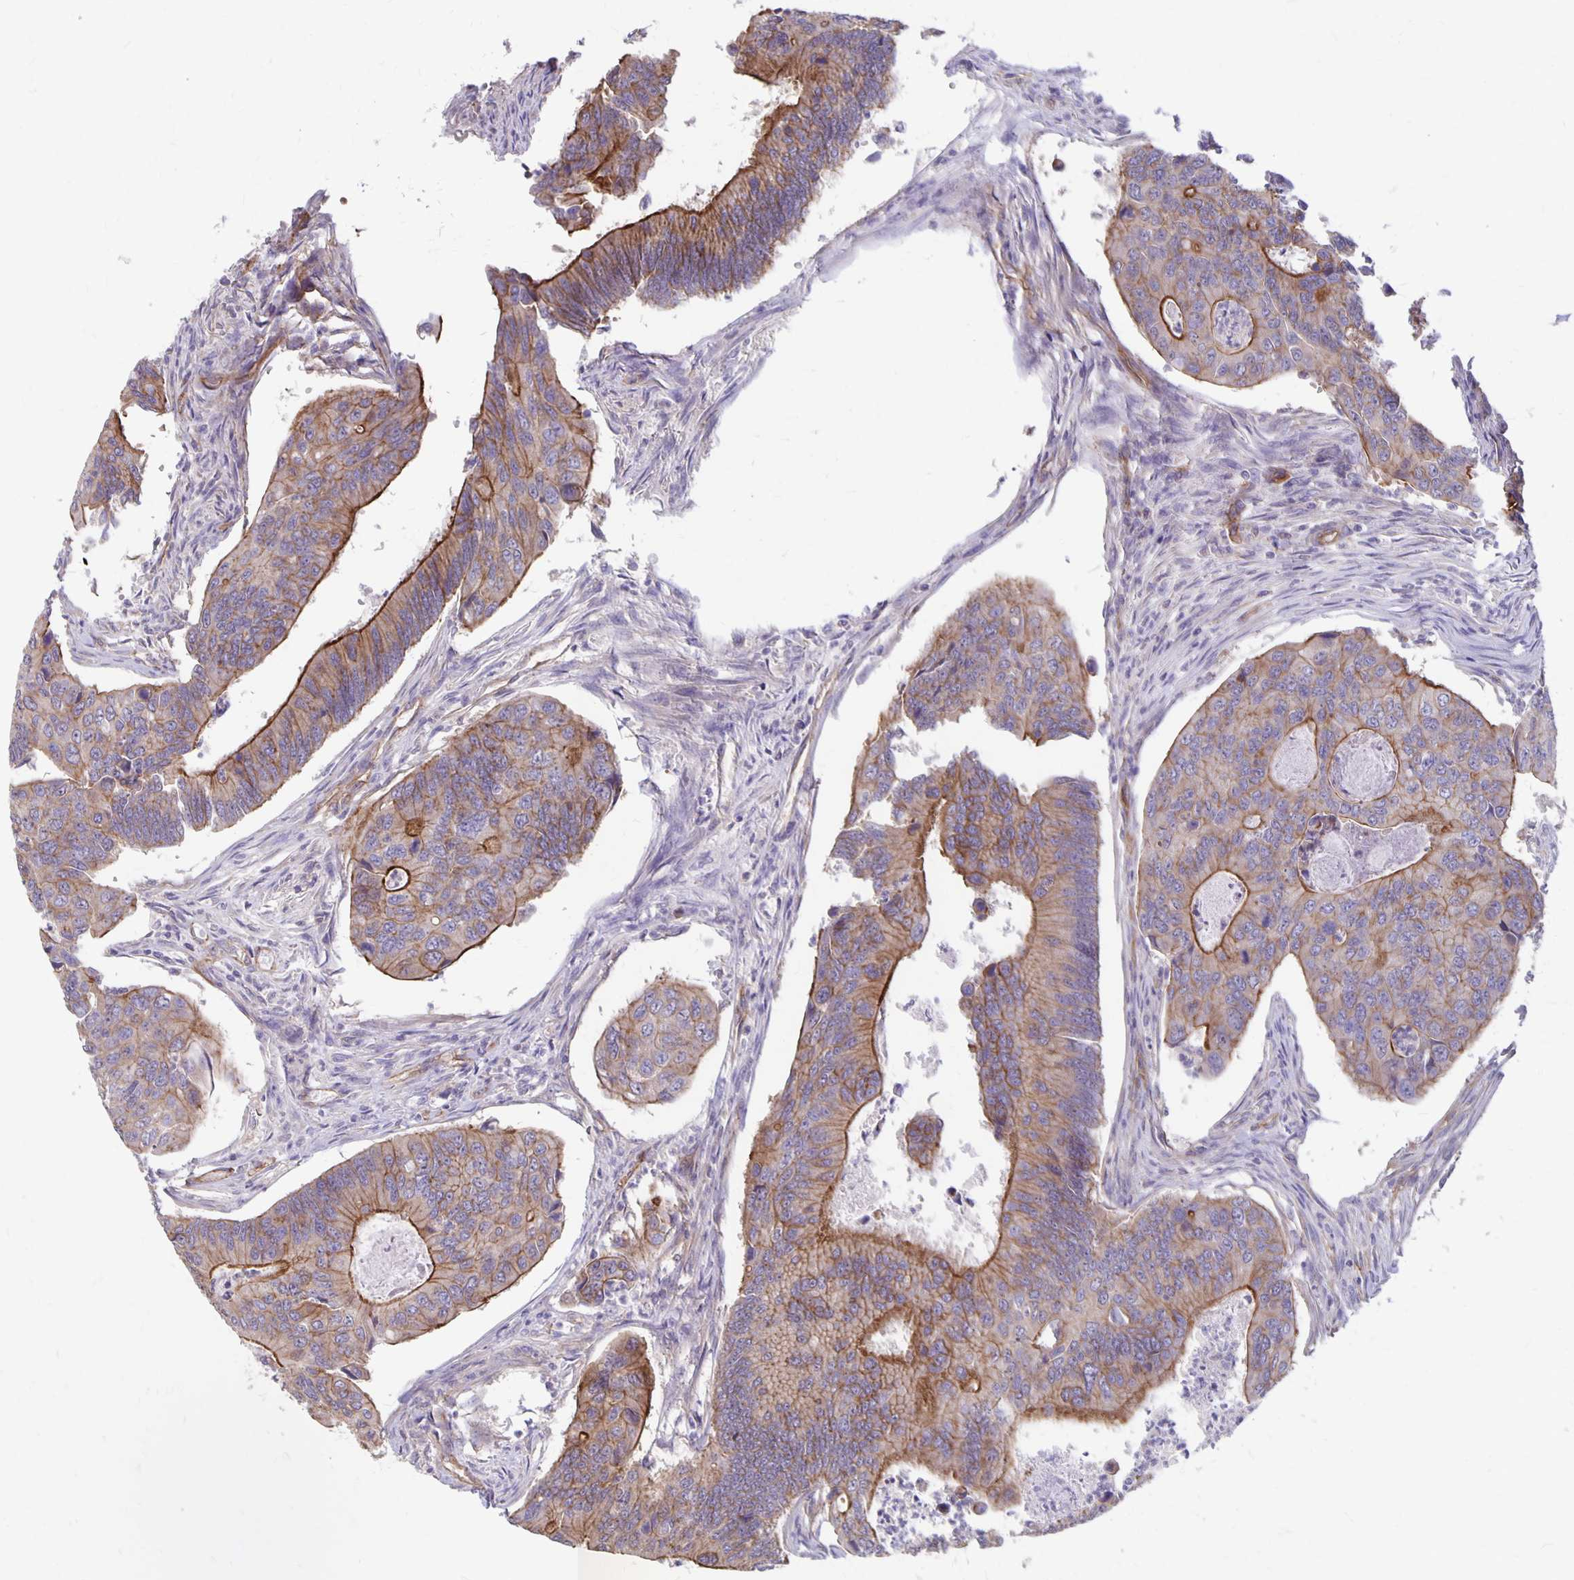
{"staining": {"intensity": "moderate", "quantity": "25%-75%", "location": "cytoplasmic/membranous"}, "tissue": "colorectal cancer", "cell_type": "Tumor cells", "image_type": "cancer", "snomed": [{"axis": "morphology", "description": "Adenocarcinoma, NOS"}, {"axis": "topography", "description": "Colon"}], "caption": "Moderate cytoplasmic/membranous staining for a protein is identified in approximately 25%-75% of tumor cells of adenocarcinoma (colorectal) using immunohistochemistry.", "gene": "PPP1R3E", "patient": {"sex": "female", "age": 67}}